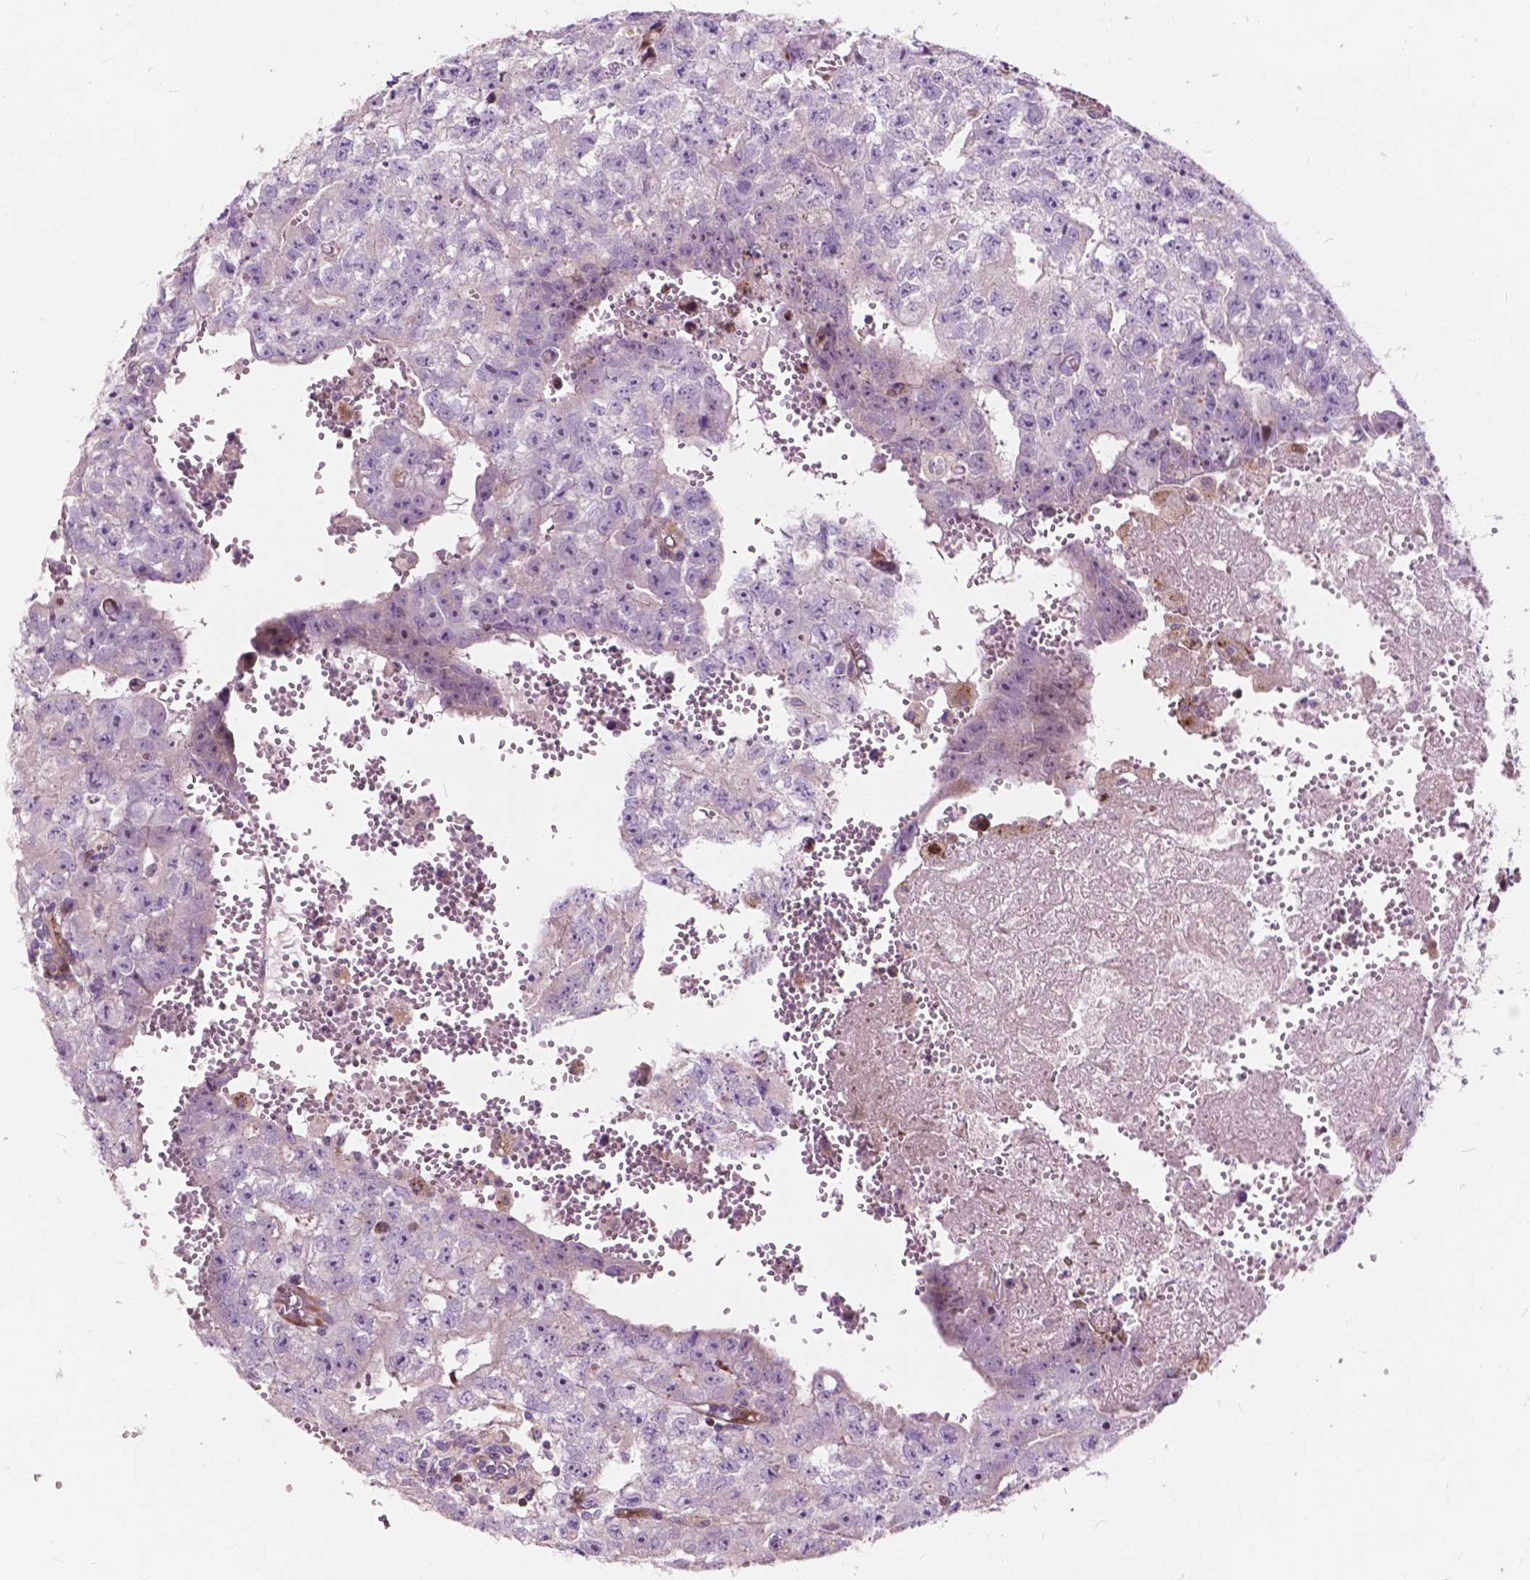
{"staining": {"intensity": "negative", "quantity": "none", "location": "none"}, "tissue": "testis cancer", "cell_type": "Tumor cells", "image_type": "cancer", "snomed": [{"axis": "morphology", "description": "Carcinoma, Embryonal, NOS"}, {"axis": "morphology", "description": "Teratoma, malignant, NOS"}, {"axis": "topography", "description": "Testis"}], "caption": "This is an immunohistochemistry (IHC) image of human testis cancer (embryonal carcinoma). There is no positivity in tumor cells.", "gene": "MORN1", "patient": {"sex": "male", "age": 24}}